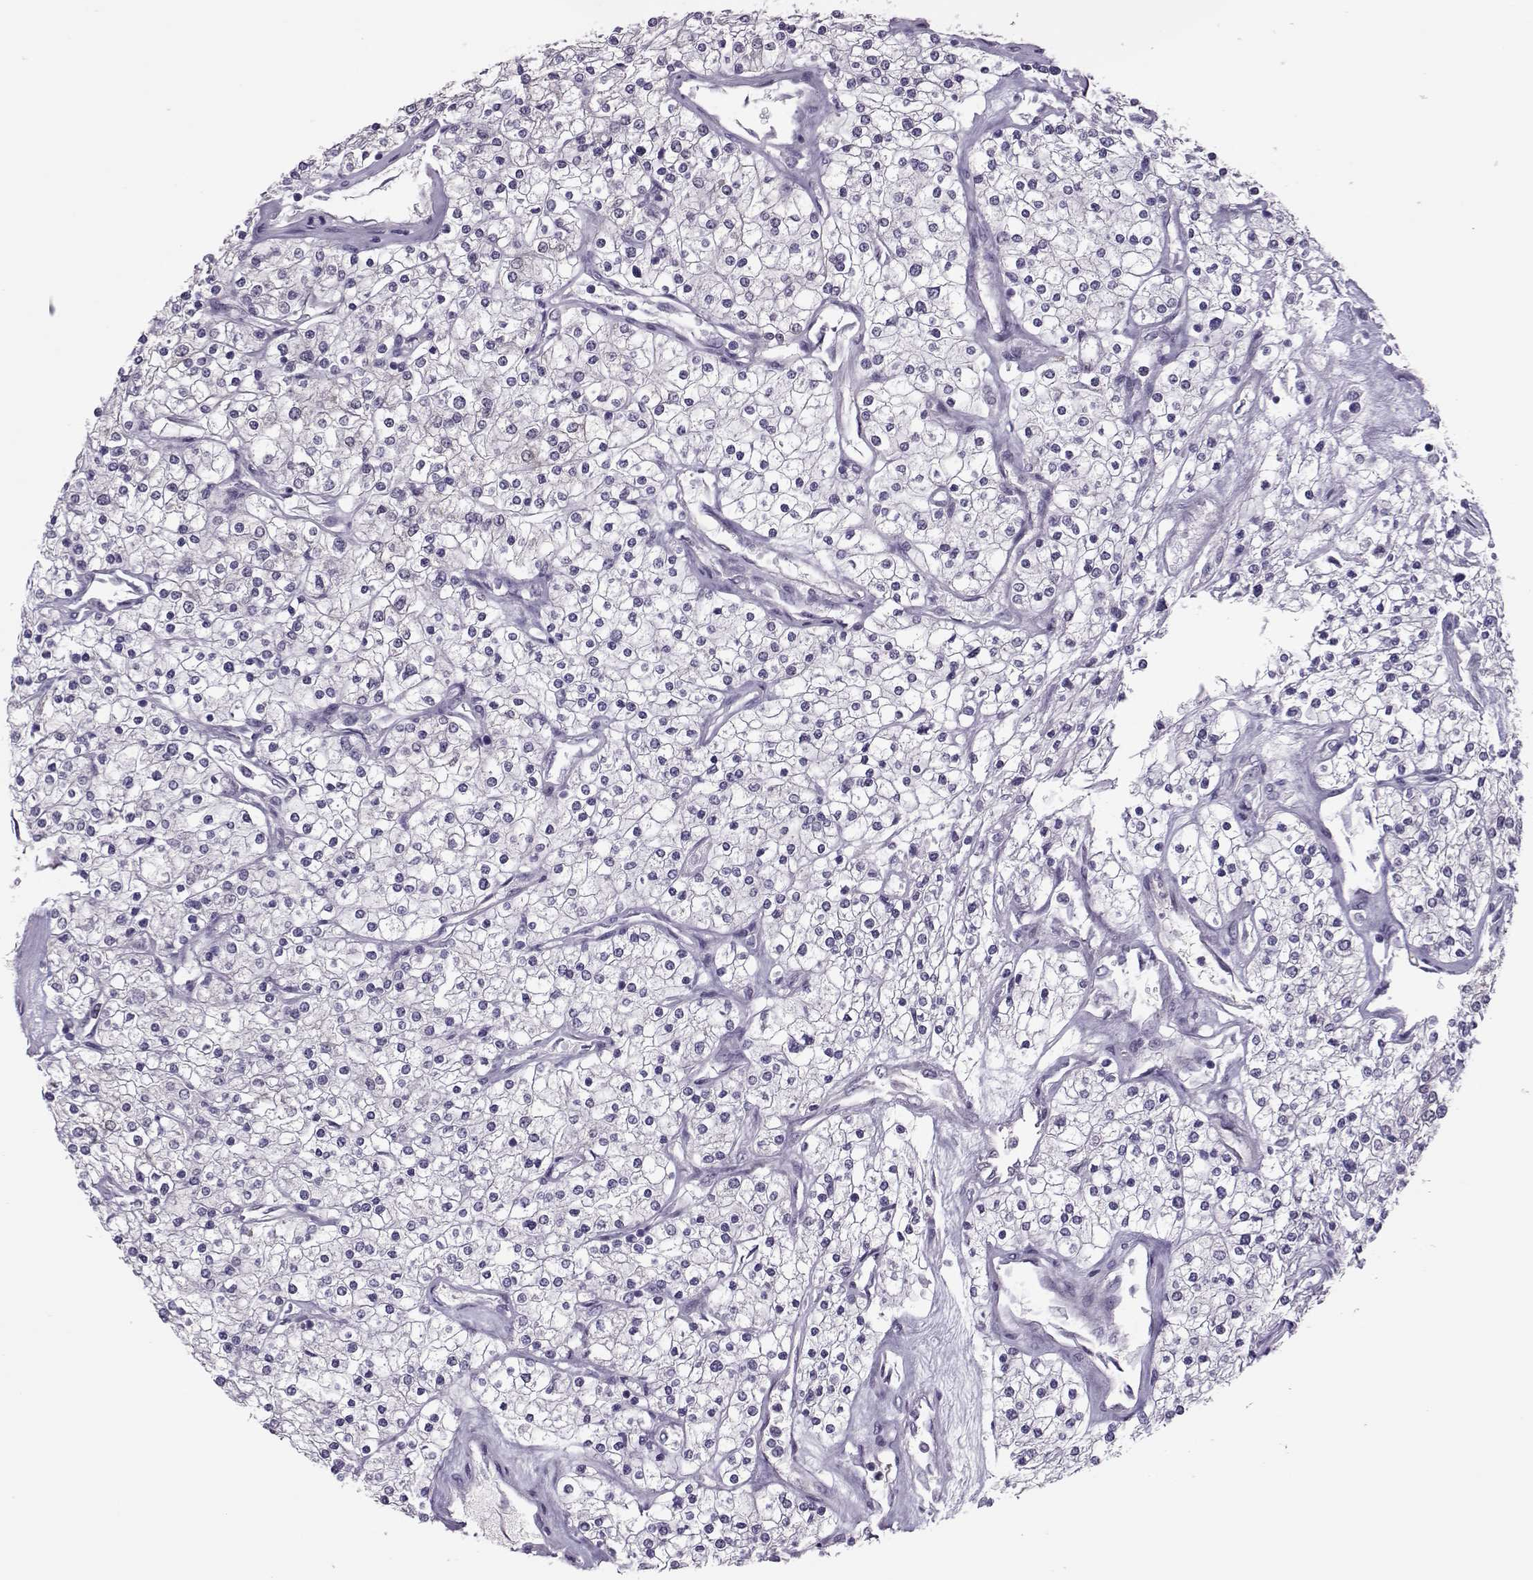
{"staining": {"intensity": "negative", "quantity": "none", "location": "none"}, "tissue": "renal cancer", "cell_type": "Tumor cells", "image_type": "cancer", "snomed": [{"axis": "morphology", "description": "Adenocarcinoma, NOS"}, {"axis": "topography", "description": "Kidney"}], "caption": "DAB (3,3'-diaminobenzidine) immunohistochemical staining of renal cancer reveals no significant expression in tumor cells.", "gene": "ASRGL1", "patient": {"sex": "male", "age": 80}}